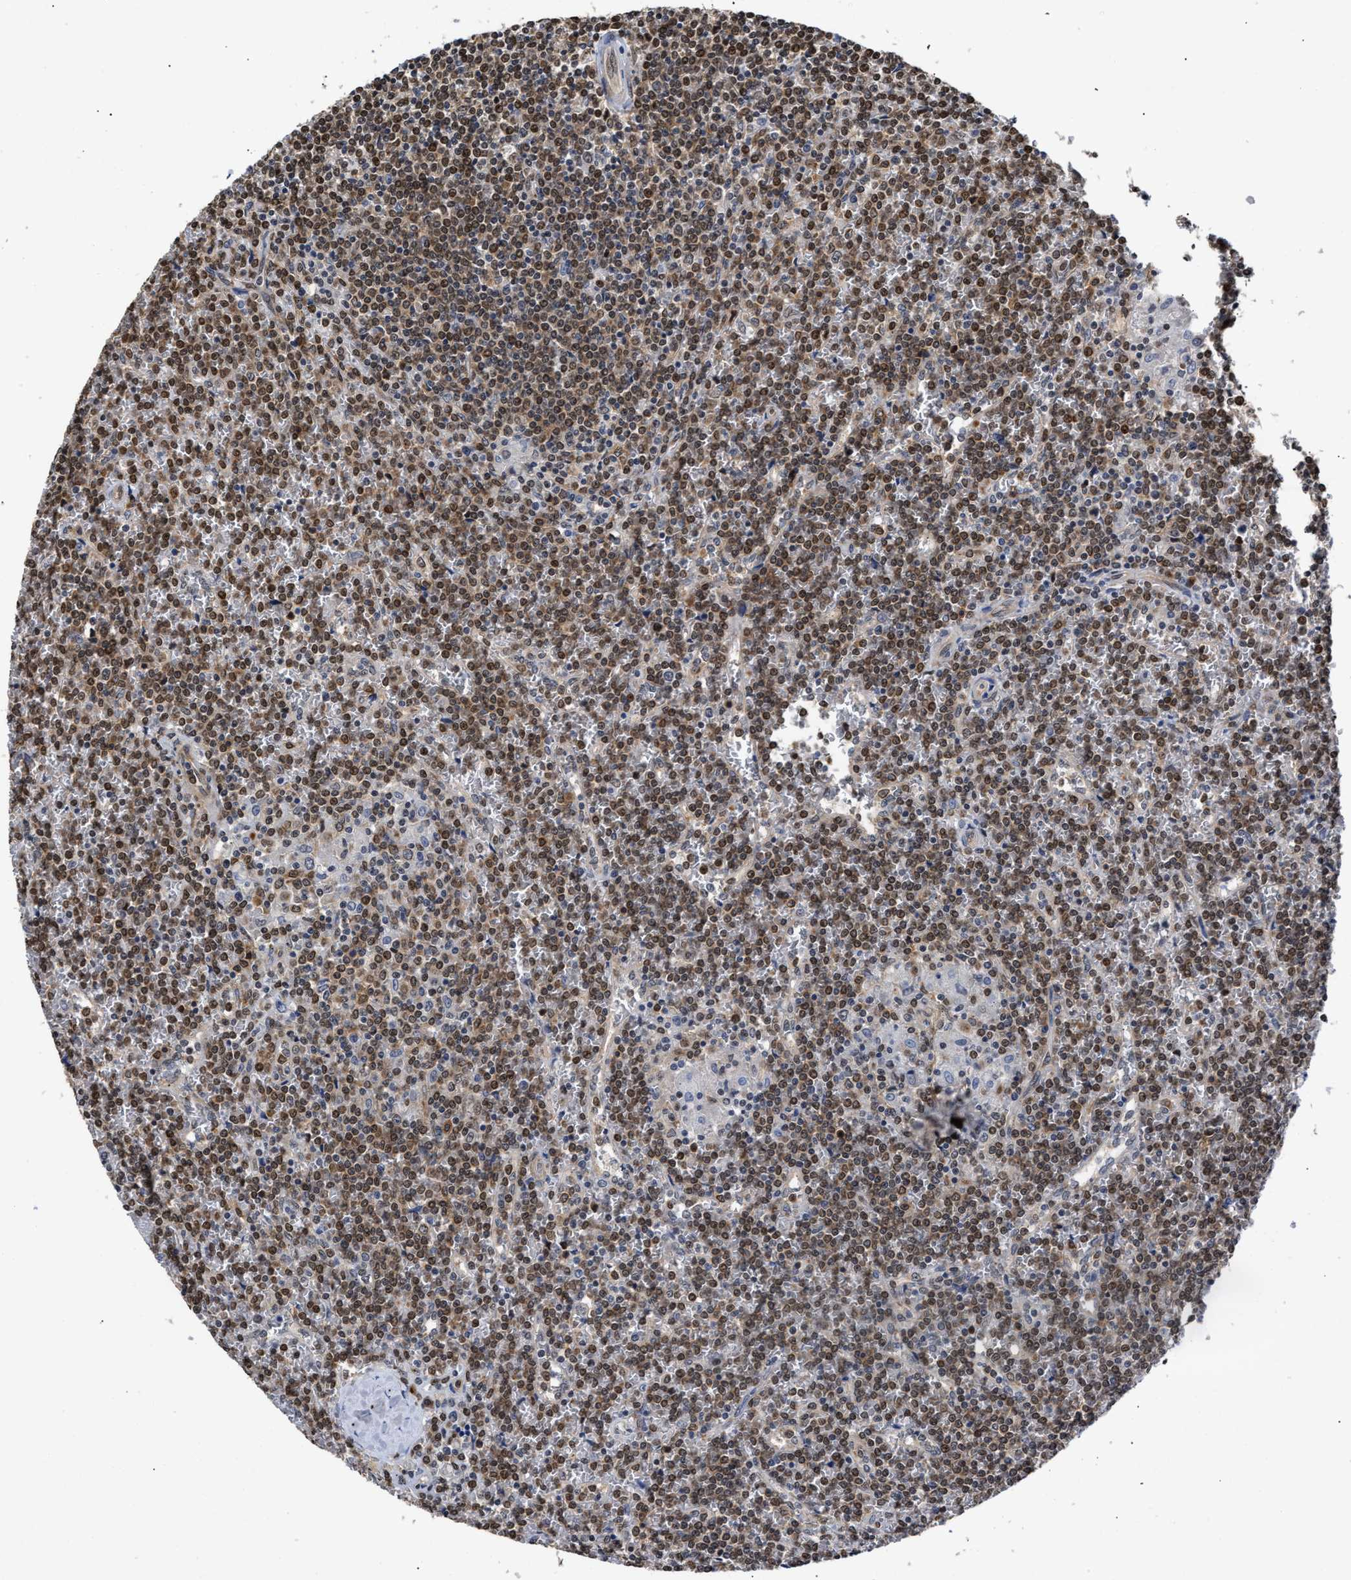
{"staining": {"intensity": "moderate", "quantity": ">75%", "location": "cytoplasmic/membranous,nuclear"}, "tissue": "lymphoma", "cell_type": "Tumor cells", "image_type": "cancer", "snomed": [{"axis": "morphology", "description": "Malignant lymphoma, non-Hodgkin's type, Low grade"}, {"axis": "topography", "description": "Spleen"}], "caption": "Lymphoma stained for a protein demonstrates moderate cytoplasmic/membranous and nuclear positivity in tumor cells. Using DAB (brown) and hematoxylin (blue) stains, captured at high magnification using brightfield microscopy.", "gene": "CLIP2", "patient": {"sex": "female", "age": 19}}